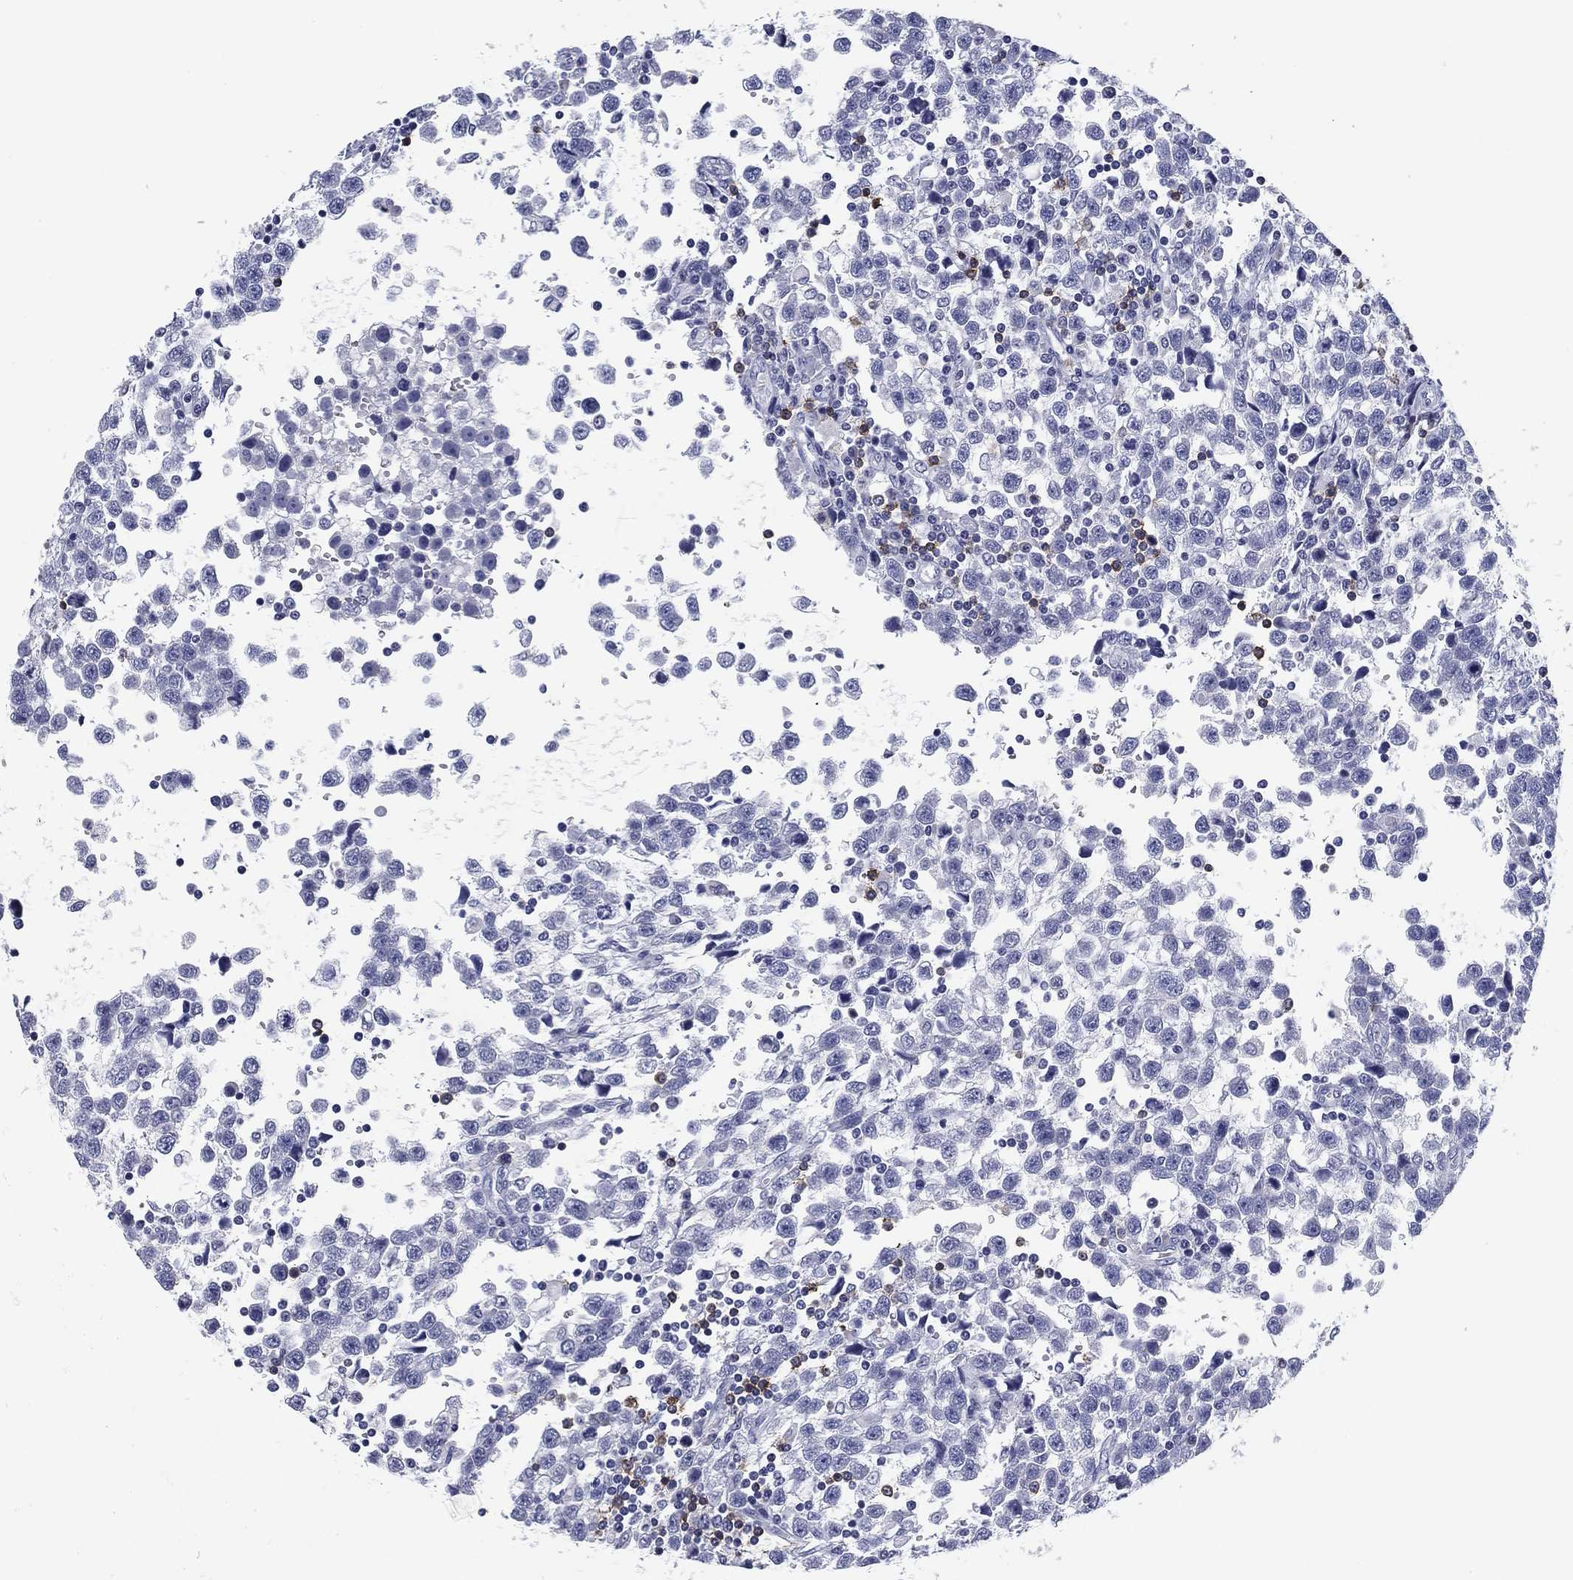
{"staining": {"intensity": "negative", "quantity": "none", "location": "none"}, "tissue": "testis cancer", "cell_type": "Tumor cells", "image_type": "cancer", "snomed": [{"axis": "morphology", "description": "Seminoma, NOS"}, {"axis": "topography", "description": "Testis"}], "caption": "A high-resolution micrograph shows immunohistochemistry staining of testis seminoma, which shows no significant staining in tumor cells. (Stains: DAB IHC with hematoxylin counter stain, Microscopy: brightfield microscopy at high magnification).", "gene": "CD79B", "patient": {"sex": "male", "age": 34}}